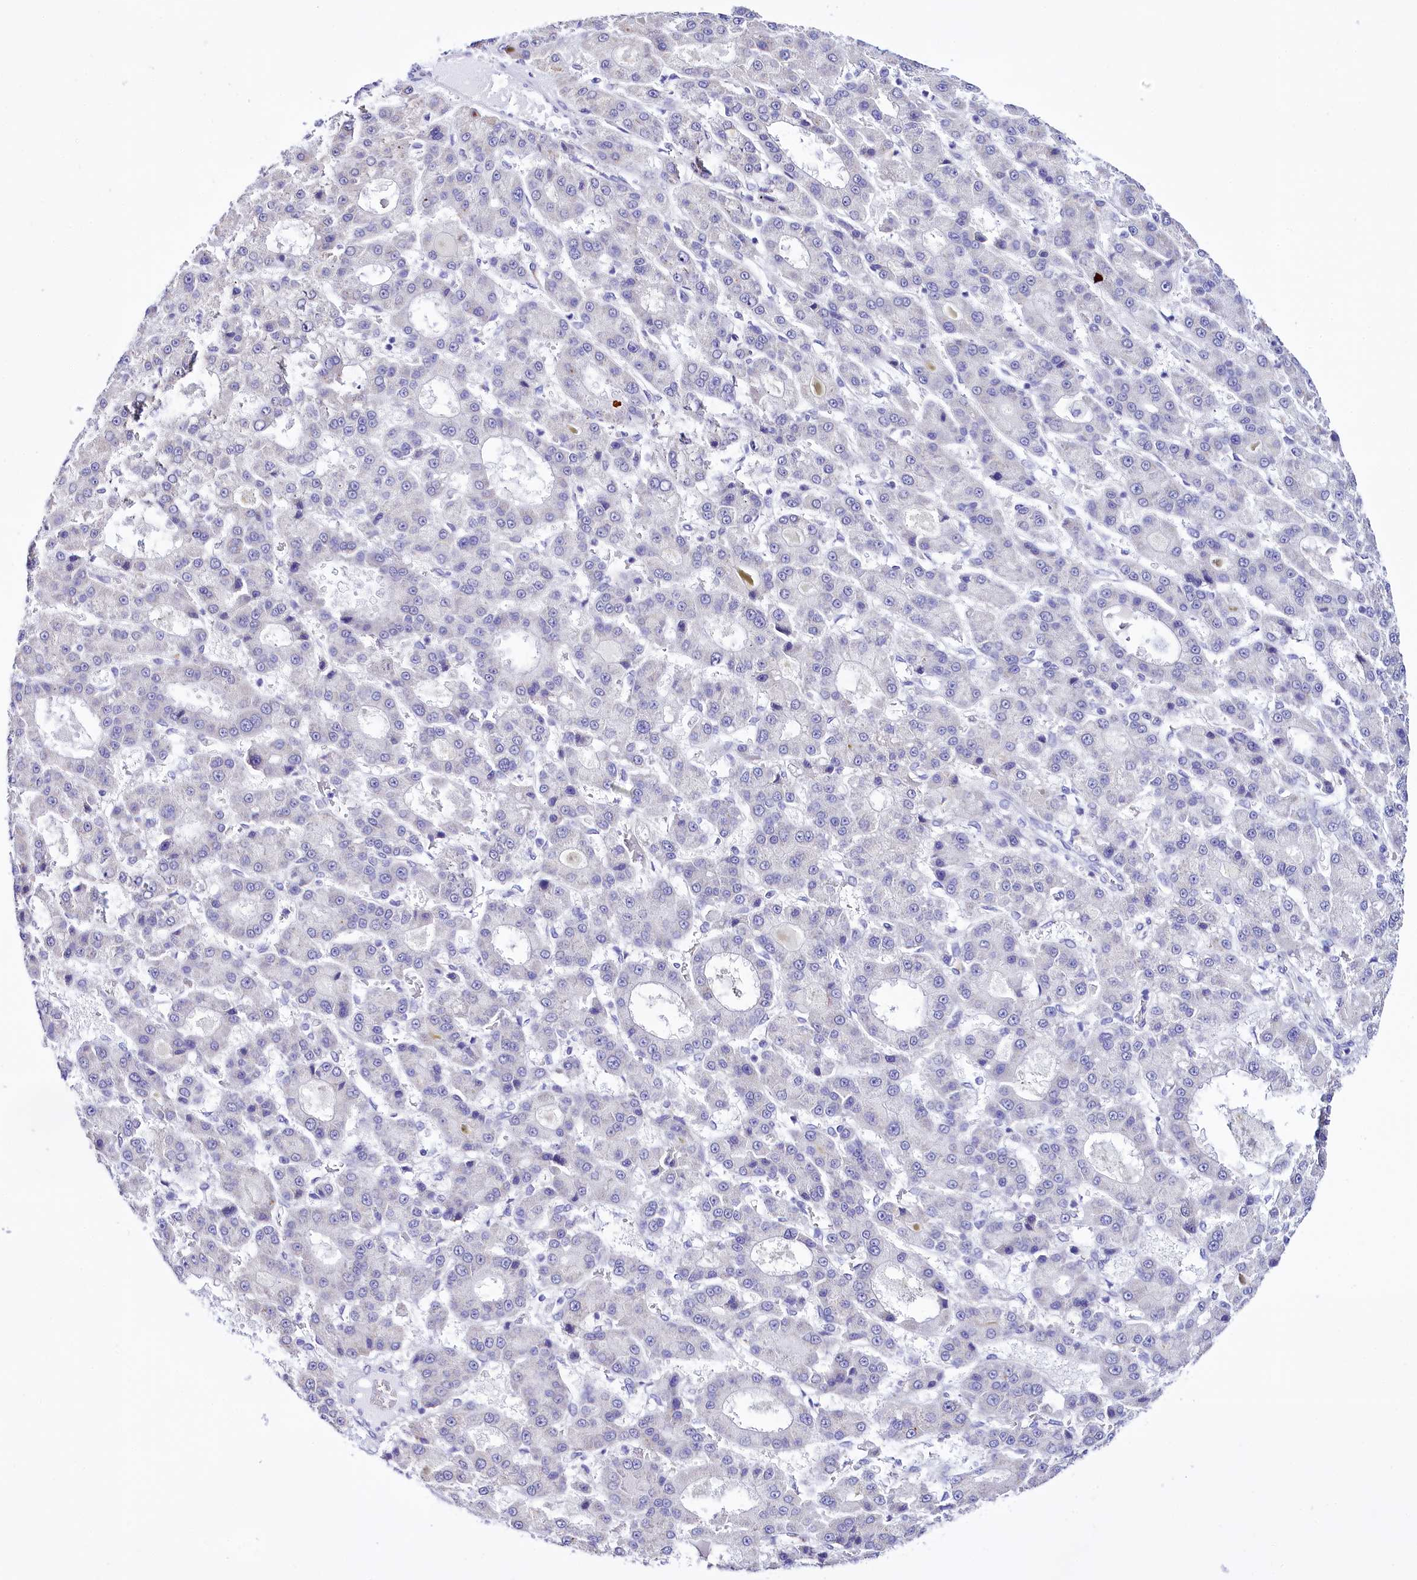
{"staining": {"intensity": "negative", "quantity": "none", "location": "none"}, "tissue": "liver cancer", "cell_type": "Tumor cells", "image_type": "cancer", "snomed": [{"axis": "morphology", "description": "Carcinoma, Hepatocellular, NOS"}, {"axis": "topography", "description": "Liver"}], "caption": "High magnification brightfield microscopy of liver cancer (hepatocellular carcinoma) stained with DAB (brown) and counterstained with hematoxylin (blue): tumor cells show no significant positivity. (Immunohistochemistry (ihc), brightfield microscopy, high magnification).", "gene": "SPATS2", "patient": {"sex": "male", "age": 70}}